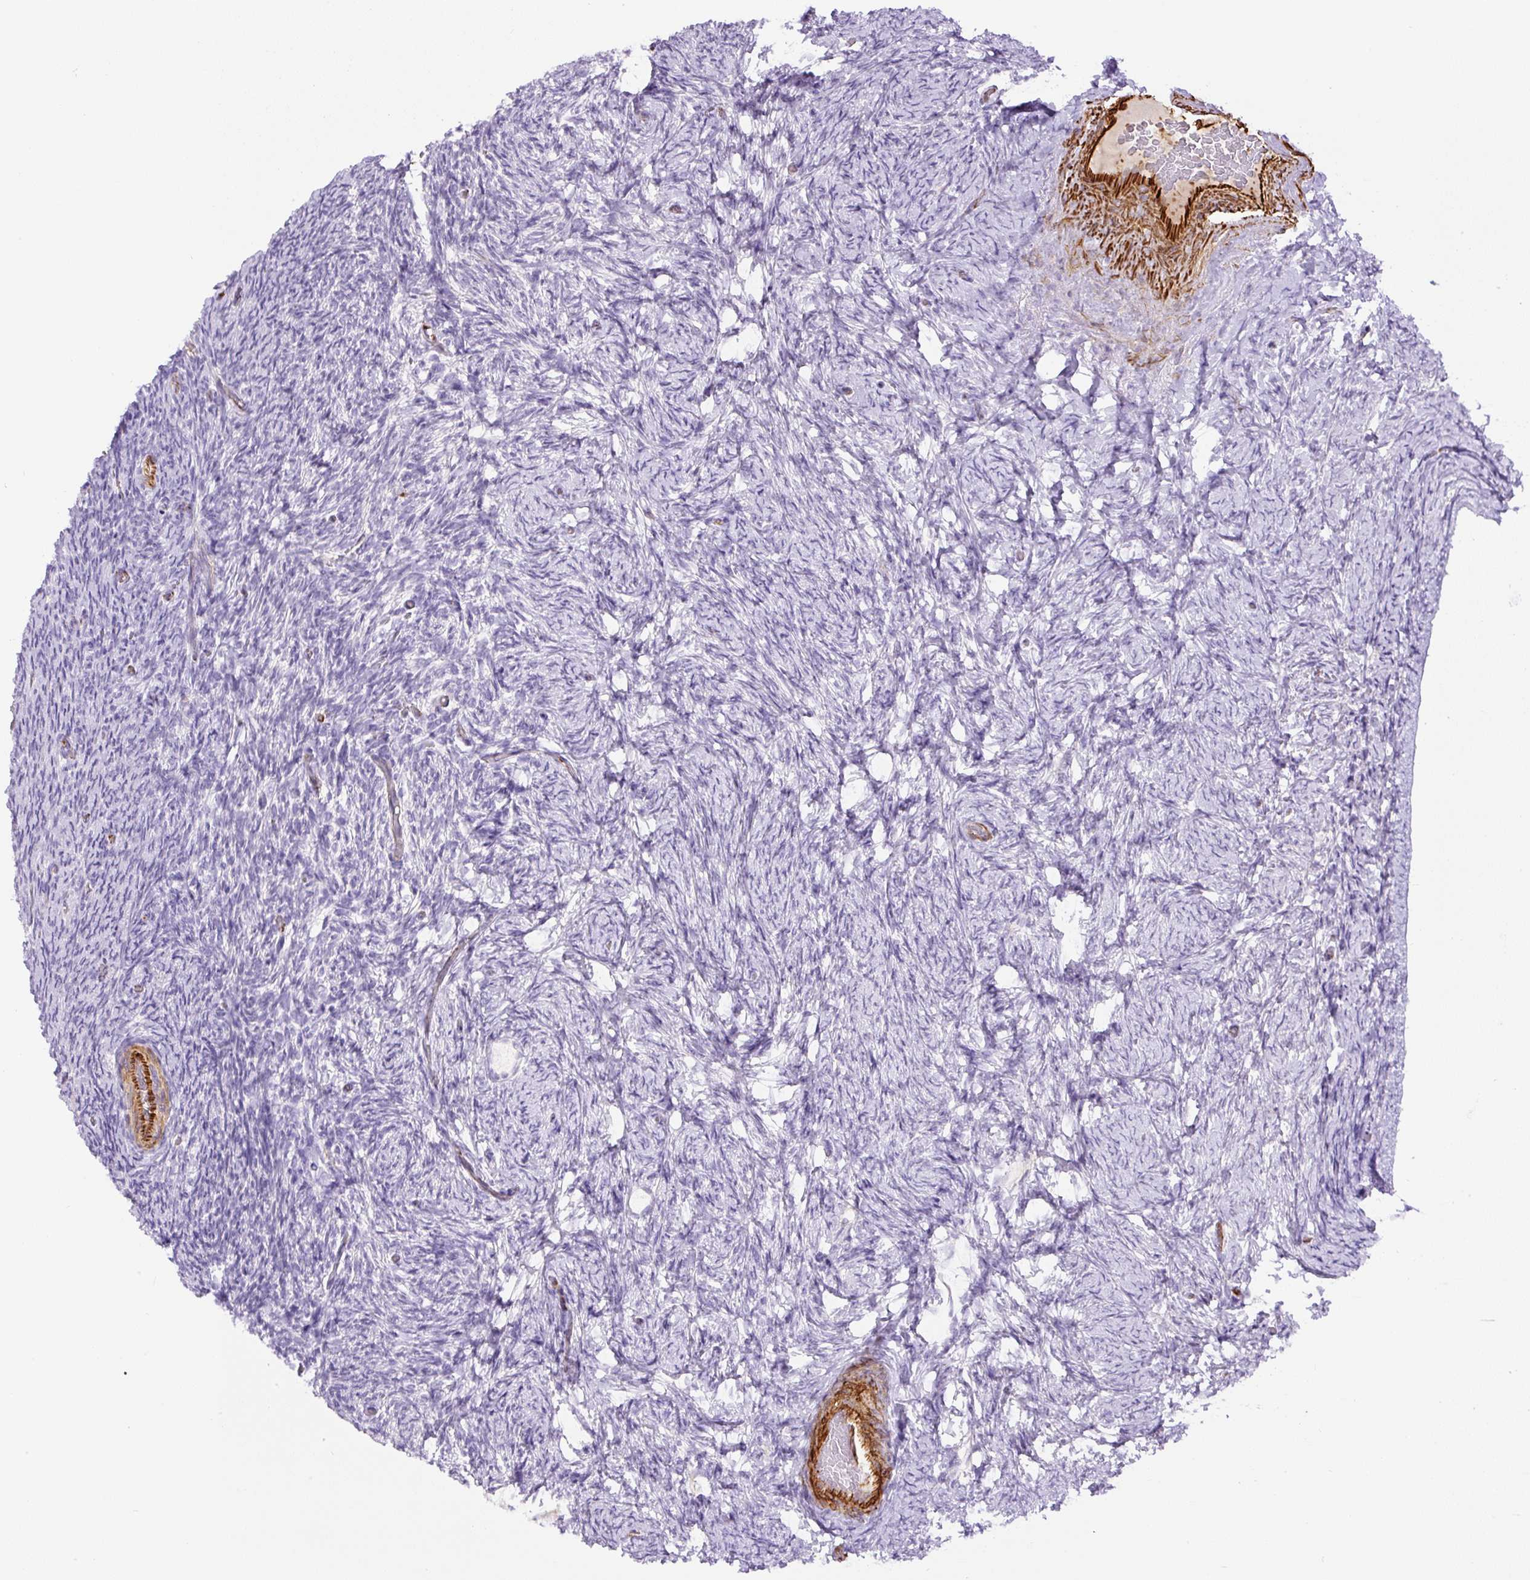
{"staining": {"intensity": "negative", "quantity": "none", "location": "none"}, "tissue": "ovary", "cell_type": "Ovarian stroma cells", "image_type": "normal", "snomed": [{"axis": "morphology", "description": "Normal tissue, NOS"}, {"axis": "topography", "description": "Ovary"}], "caption": "A histopathology image of human ovary is negative for staining in ovarian stroma cells. (DAB (3,3'-diaminobenzidine) immunohistochemistry, high magnification).", "gene": "B3GALT5", "patient": {"sex": "female", "age": 34}}